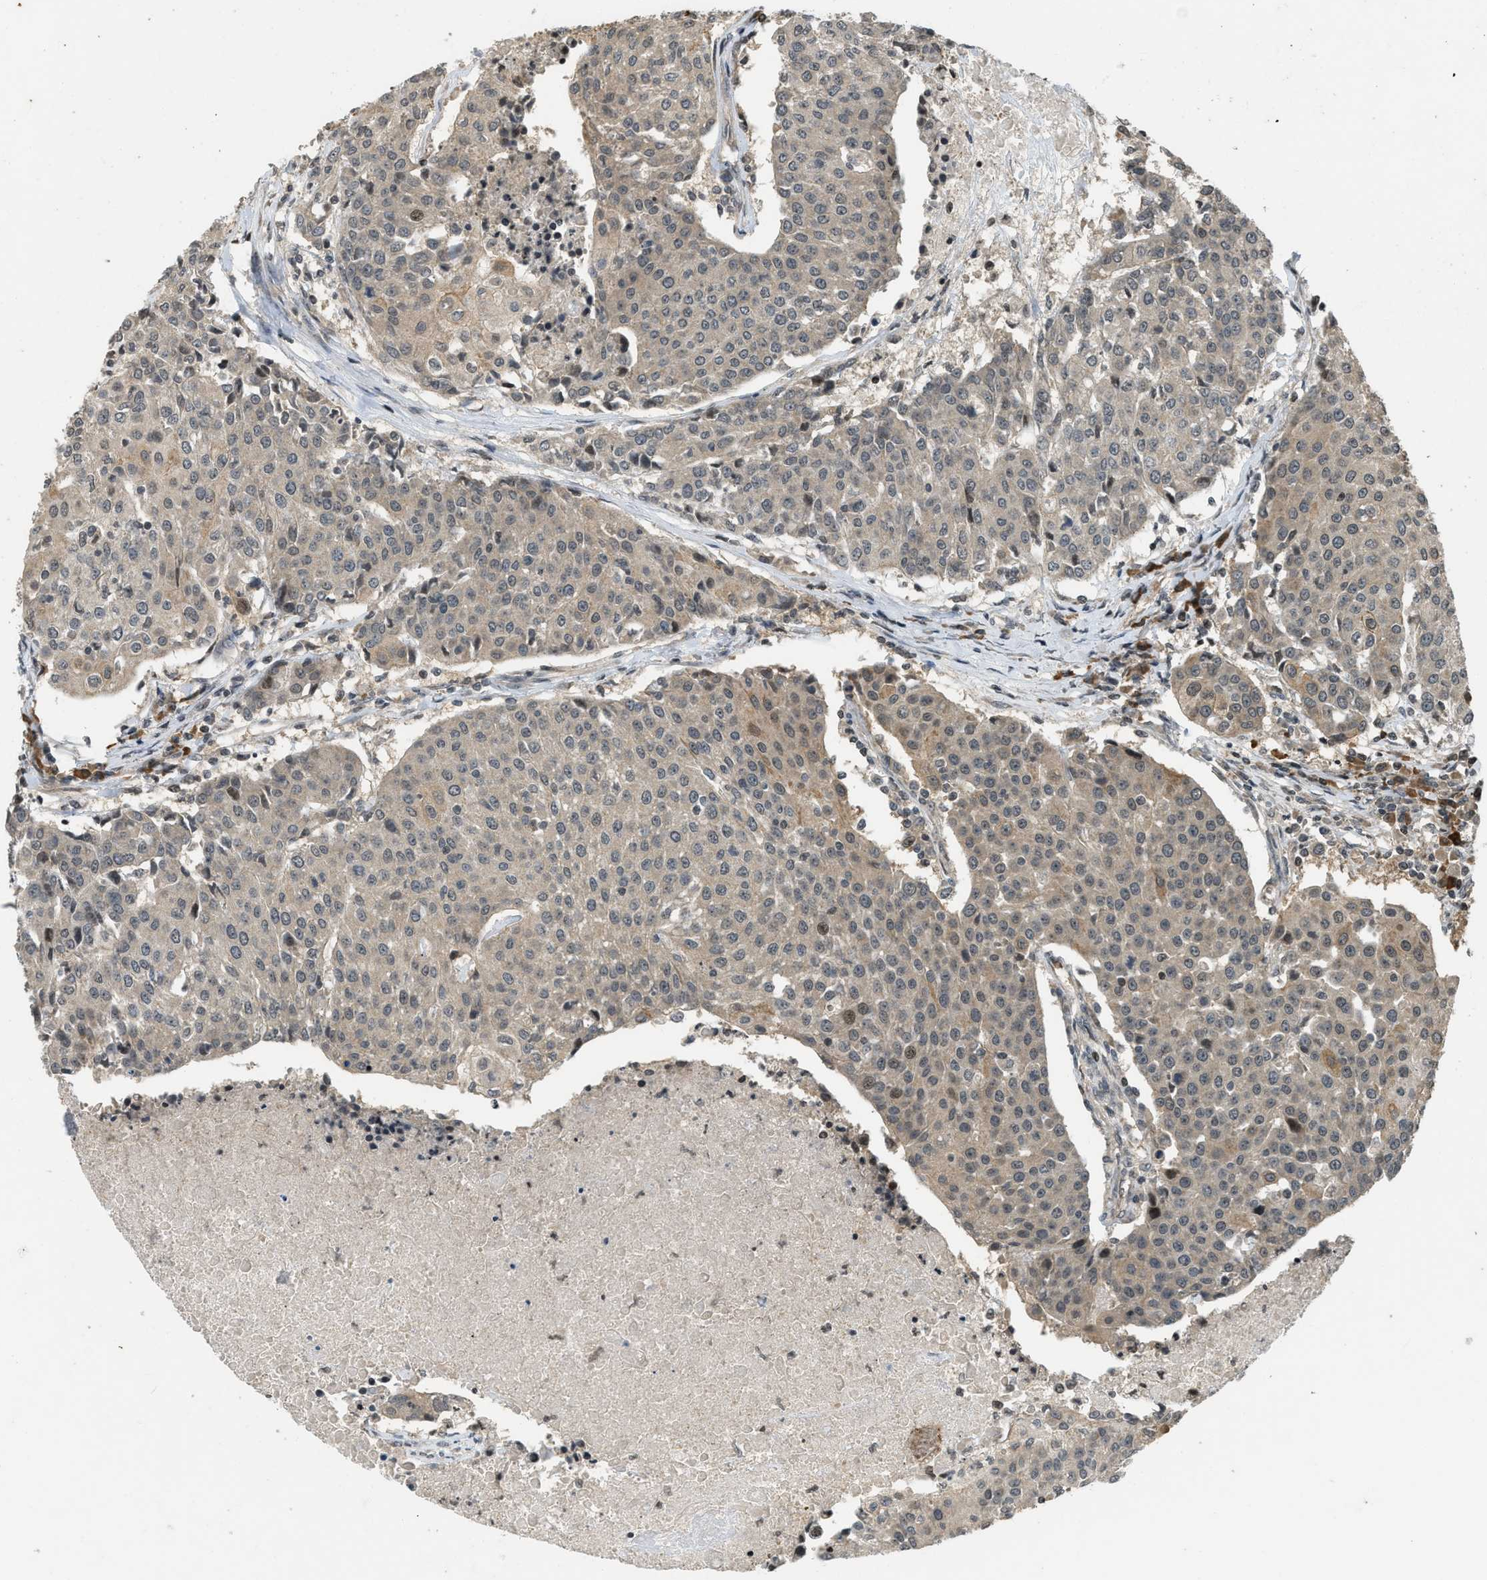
{"staining": {"intensity": "moderate", "quantity": "<25%", "location": "cytoplasmic/membranous,nuclear"}, "tissue": "urothelial cancer", "cell_type": "Tumor cells", "image_type": "cancer", "snomed": [{"axis": "morphology", "description": "Urothelial carcinoma, High grade"}, {"axis": "topography", "description": "Urinary bladder"}], "caption": "Moderate cytoplasmic/membranous and nuclear expression is appreciated in approximately <25% of tumor cells in urothelial cancer. Using DAB (3,3'-diaminobenzidine) (brown) and hematoxylin (blue) stains, captured at high magnification using brightfield microscopy.", "gene": "SIAH1", "patient": {"sex": "female", "age": 85}}